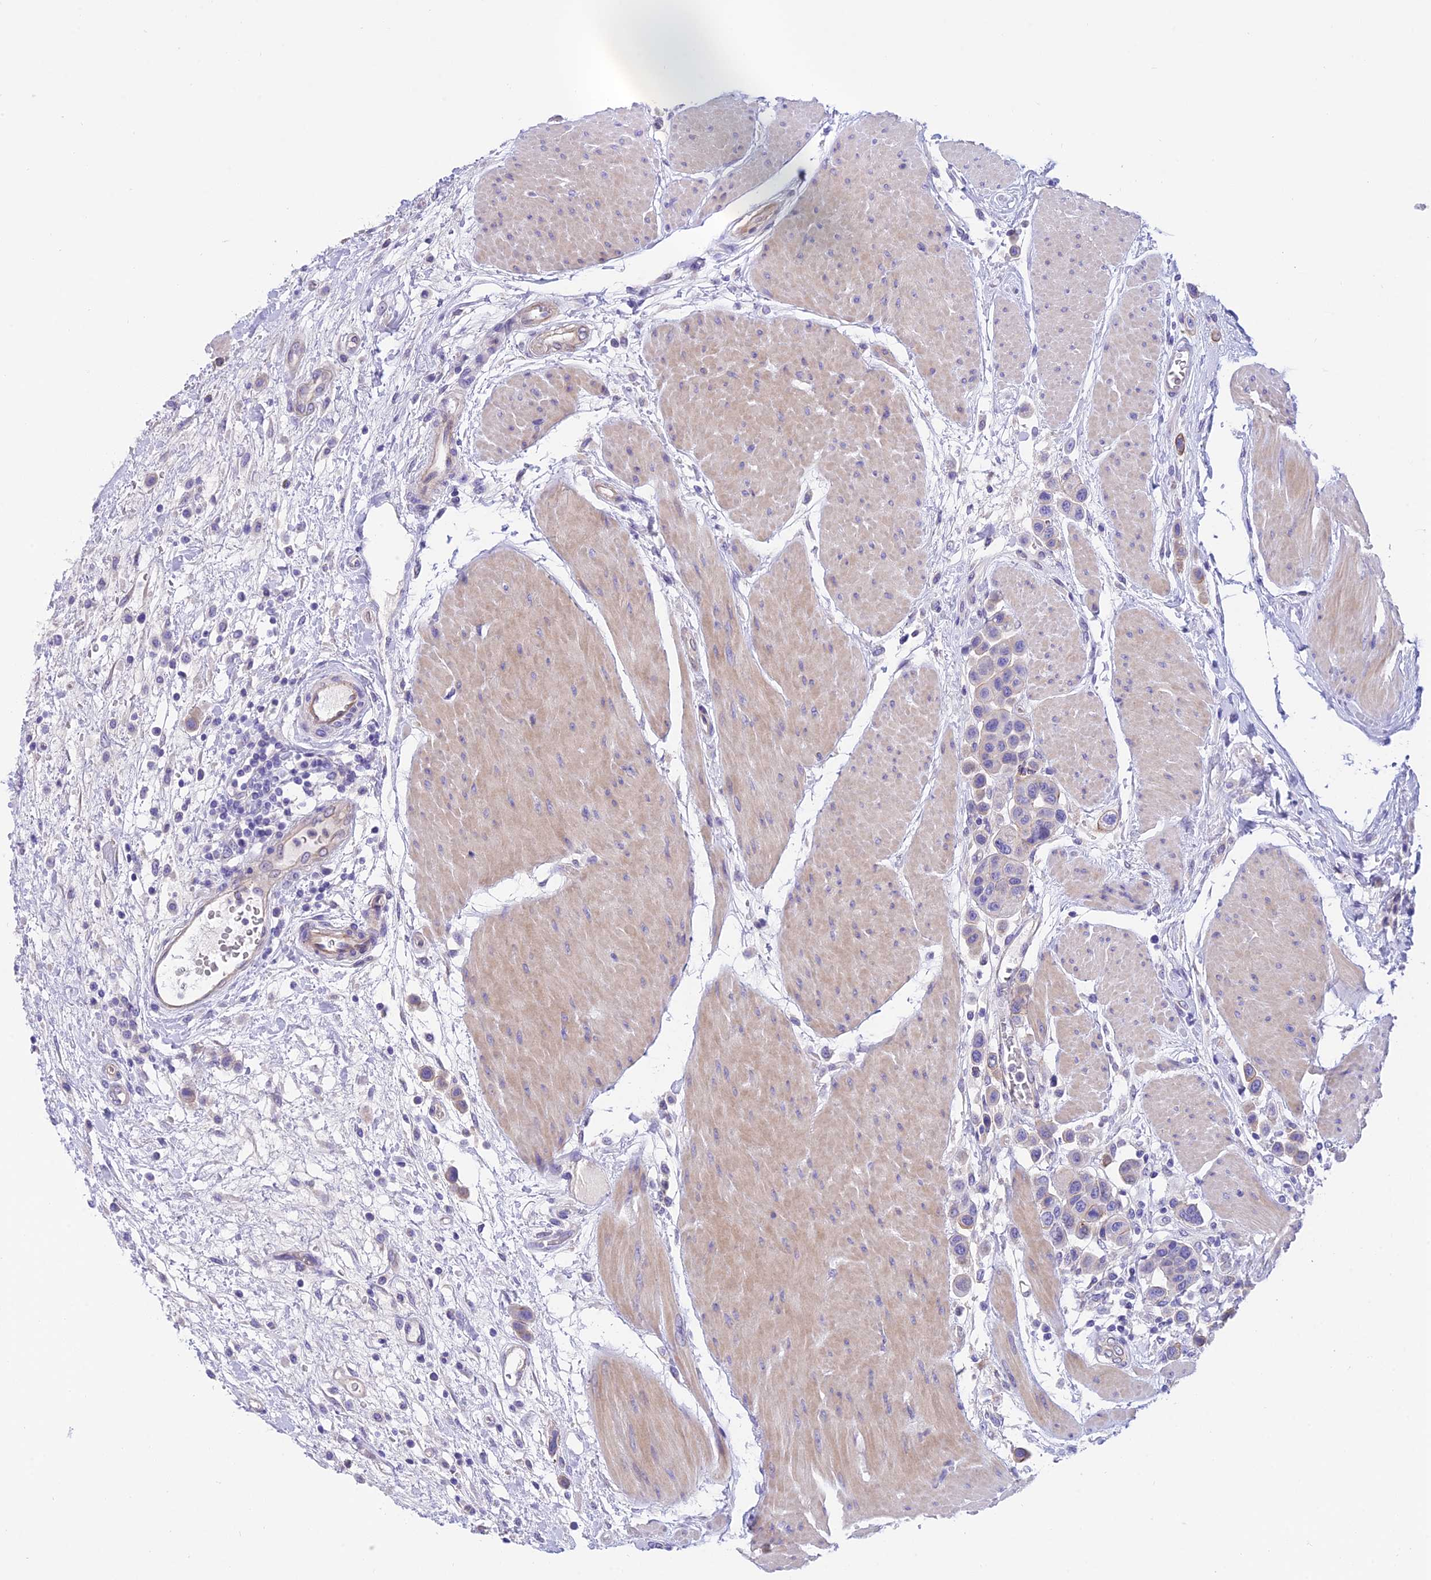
{"staining": {"intensity": "negative", "quantity": "none", "location": "none"}, "tissue": "urothelial cancer", "cell_type": "Tumor cells", "image_type": "cancer", "snomed": [{"axis": "morphology", "description": "Urothelial carcinoma, High grade"}, {"axis": "topography", "description": "Urinary bladder"}], "caption": "There is no significant staining in tumor cells of urothelial cancer. The staining was performed using DAB (3,3'-diaminobenzidine) to visualize the protein expression in brown, while the nuclei were stained in blue with hematoxylin (Magnification: 20x).", "gene": "C17orf67", "patient": {"sex": "male", "age": 50}}